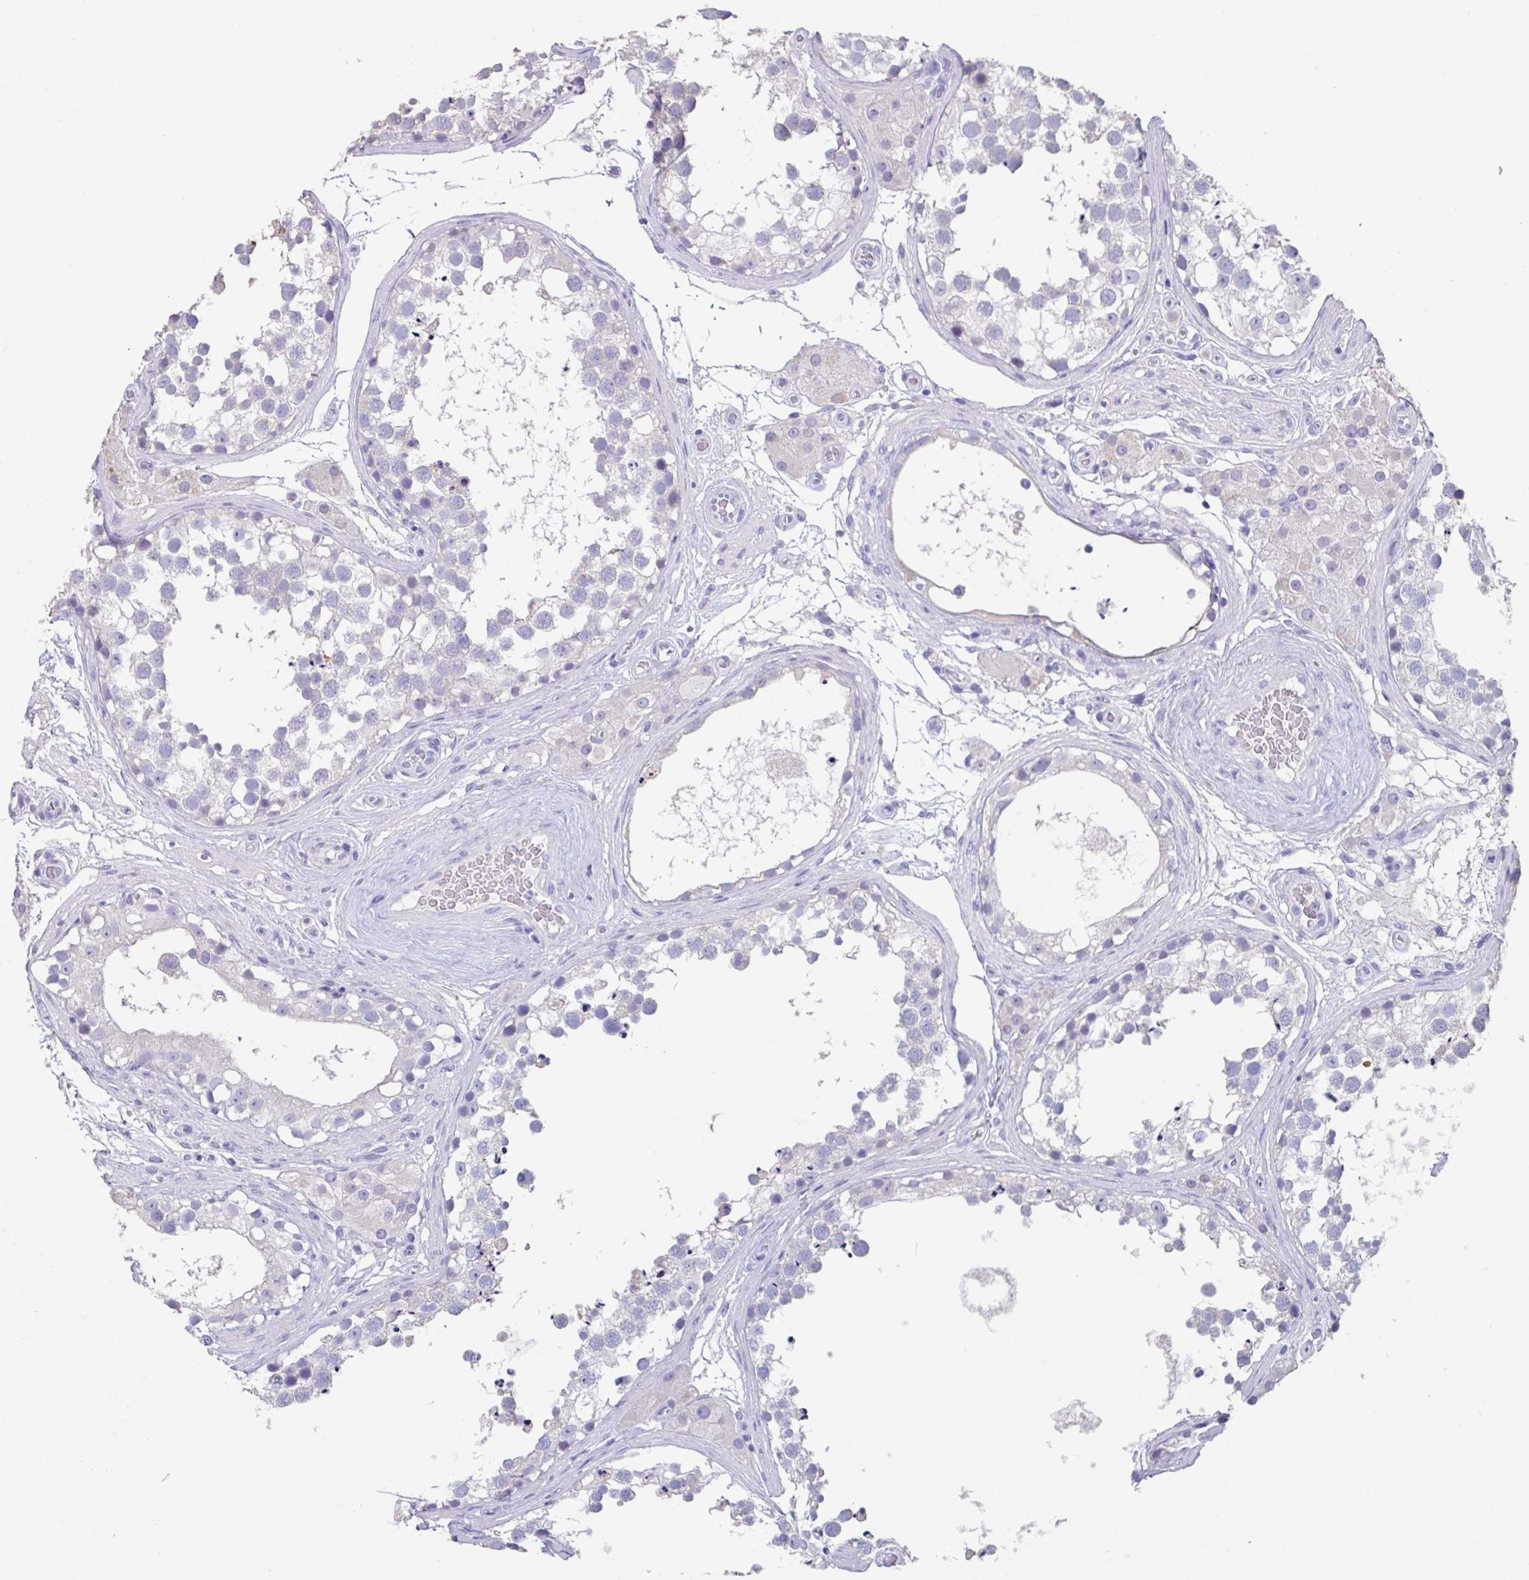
{"staining": {"intensity": "negative", "quantity": "none", "location": "none"}, "tissue": "testis", "cell_type": "Cells in seminiferous ducts", "image_type": "normal", "snomed": [{"axis": "morphology", "description": "Normal tissue, NOS"}, {"axis": "morphology", "description": "Seminoma, NOS"}, {"axis": "topography", "description": "Testis"}], "caption": "Immunohistochemical staining of unremarkable human testis exhibits no significant staining in cells in seminiferous ducts.", "gene": "SLC44A4", "patient": {"sex": "male", "age": 65}}